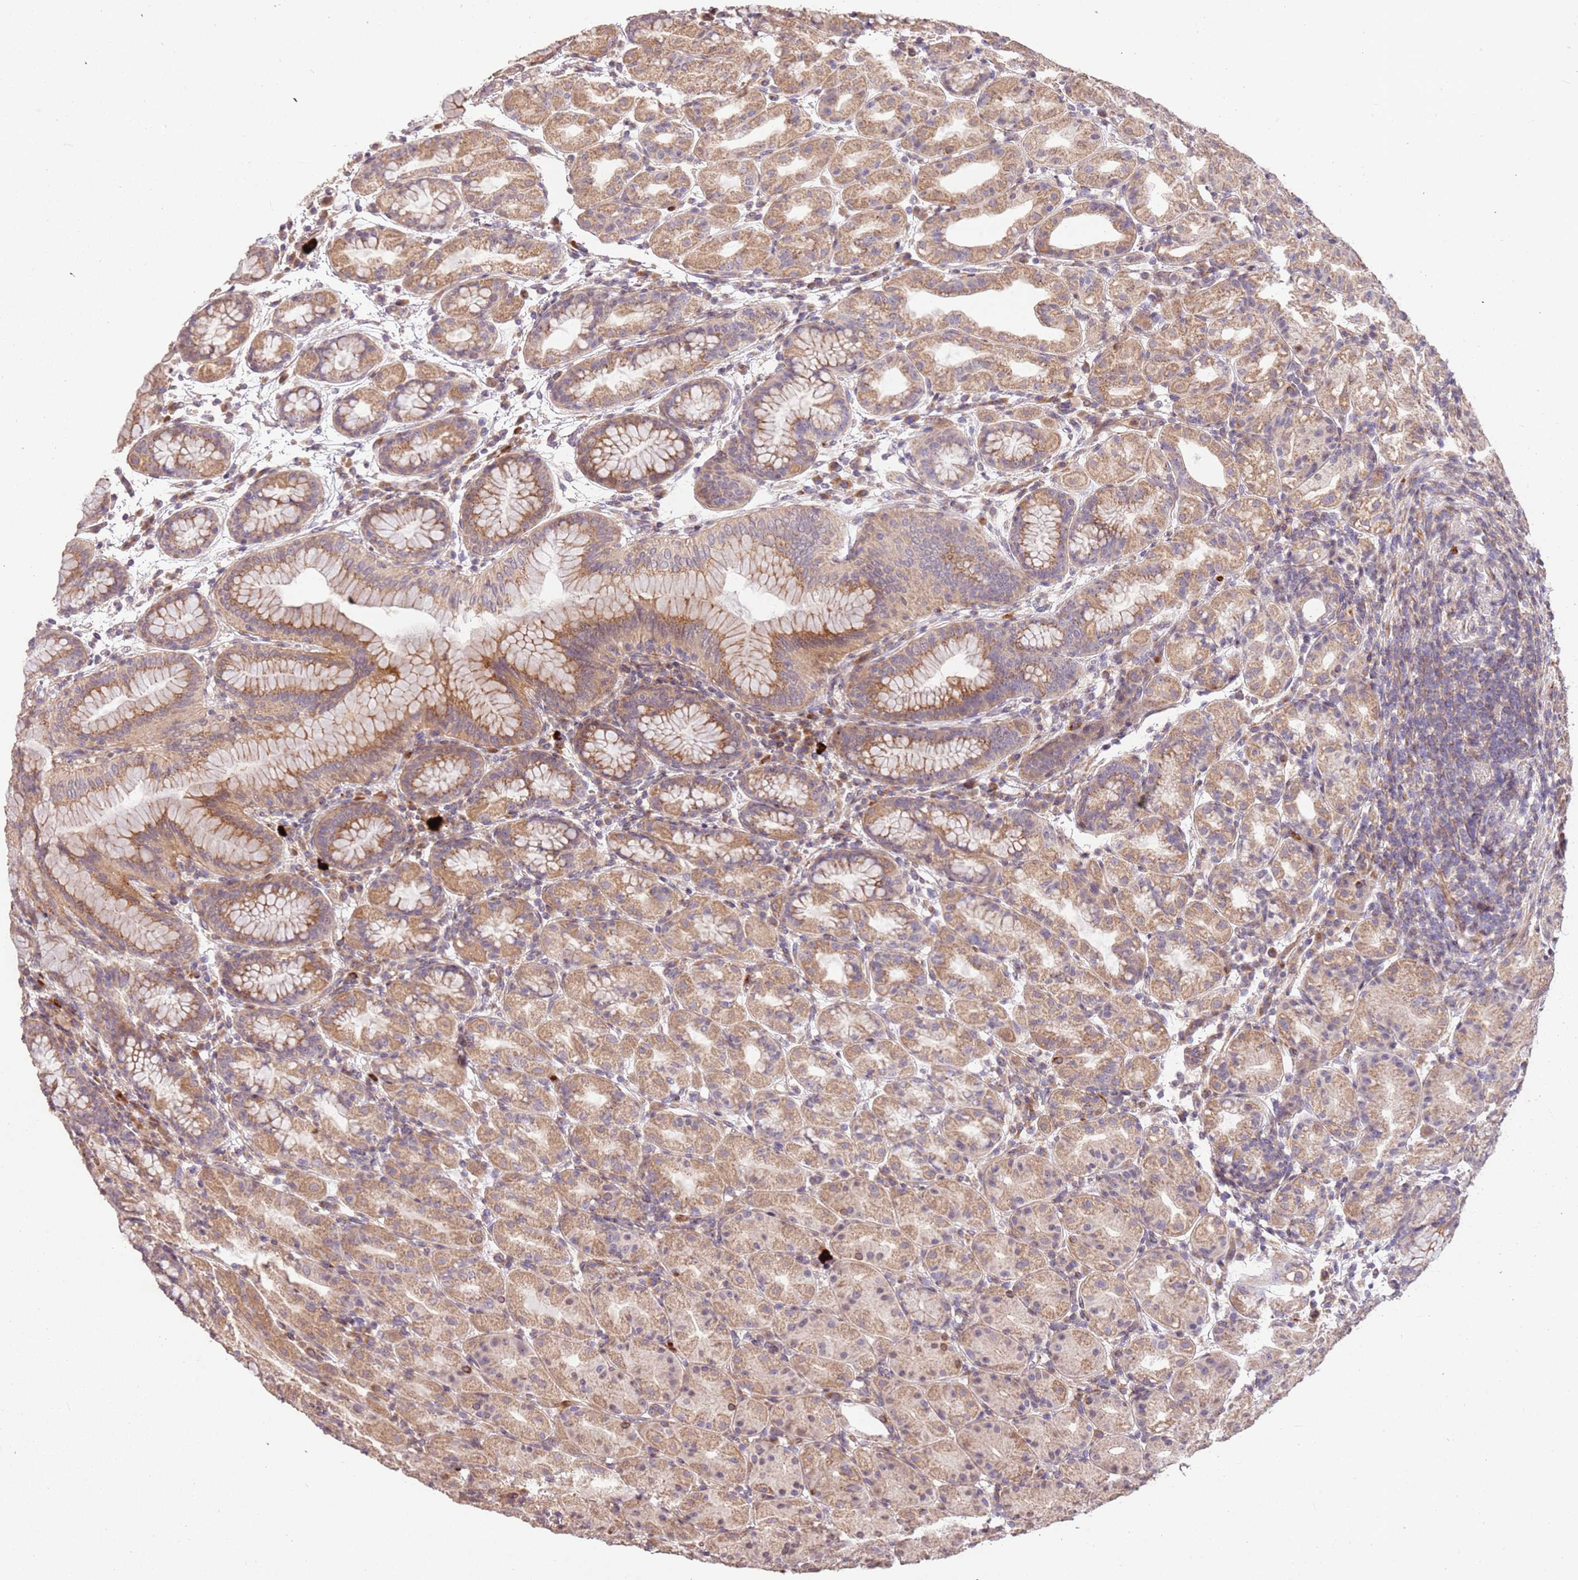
{"staining": {"intensity": "moderate", "quantity": "25%-75%", "location": "cytoplasmic/membranous"}, "tissue": "stomach", "cell_type": "Glandular cells", "image_type": "normal", "snomed": [{"axis": "morphology", "description": "Normal tissue, NOS"}, {"axis": "topography", "description": "Stomach"}], "caption": "A photomicrograph showing moderate cytoplasmic/membranous positivity in approximately 25%-75% of glandular cells in unremarkable stomach, as visualized by brown immunohistochemical staining.", "gene": "SLC16A4", "patient": {"sex": "female", "age": 79}}